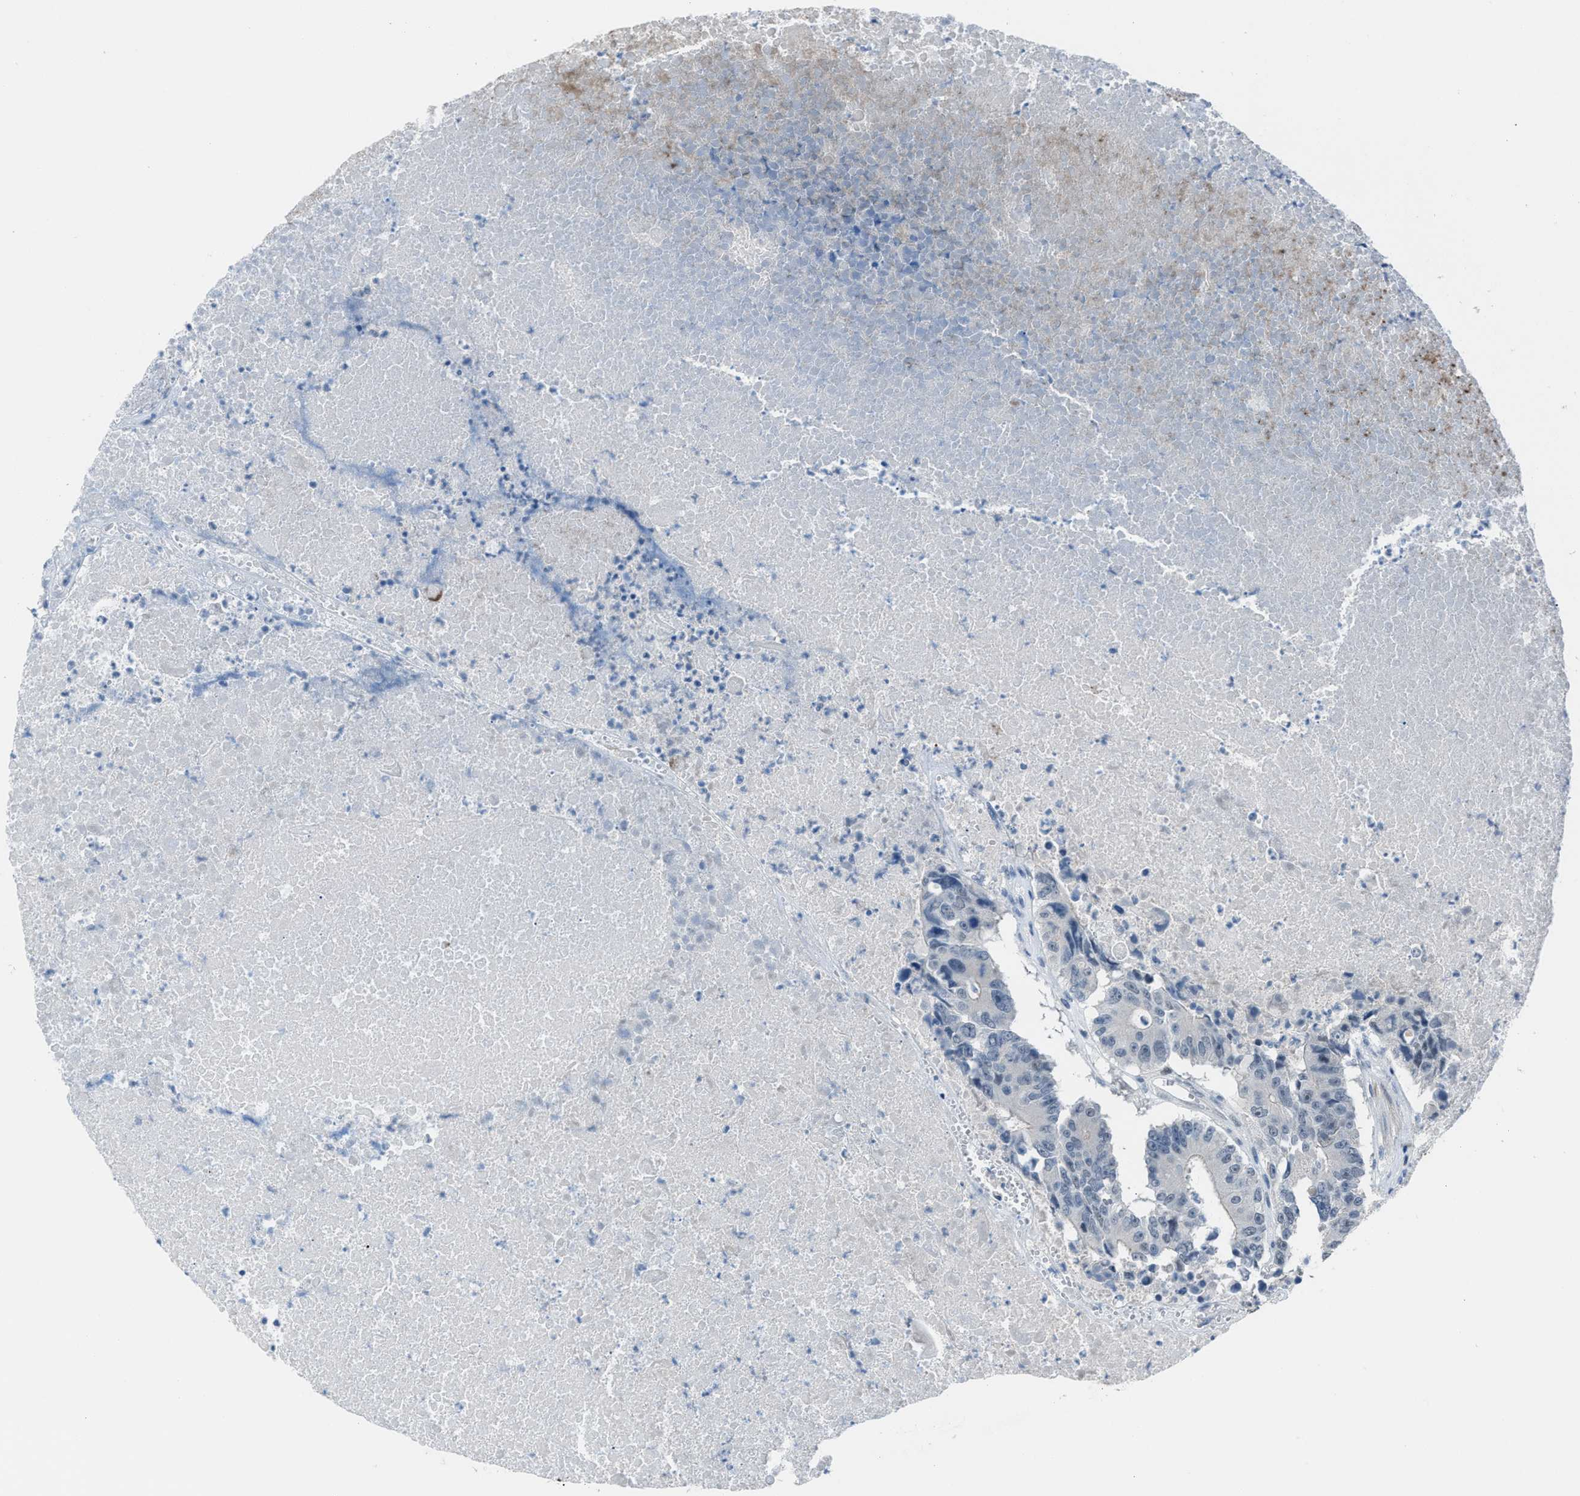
{"staining": {"intensity": "negative", "quantity": "none", "location": "none"}, "tissue": "colorectal cancer", "cell_type": "Tumor cells", "image_type": "cancer", "snomed": [{"axis": "morphology", "description": "Adenocarcinoma, NOS"}, {"axis": "topography", "description": "Colon"}], "caption": "This is an immunohistochemistry (IHC) image of human adenocarcinoma (colorectal). There is no positivity in tumor cells.", "gene": "ZNF276", "patient": {"sex": "male", "age": 87}}